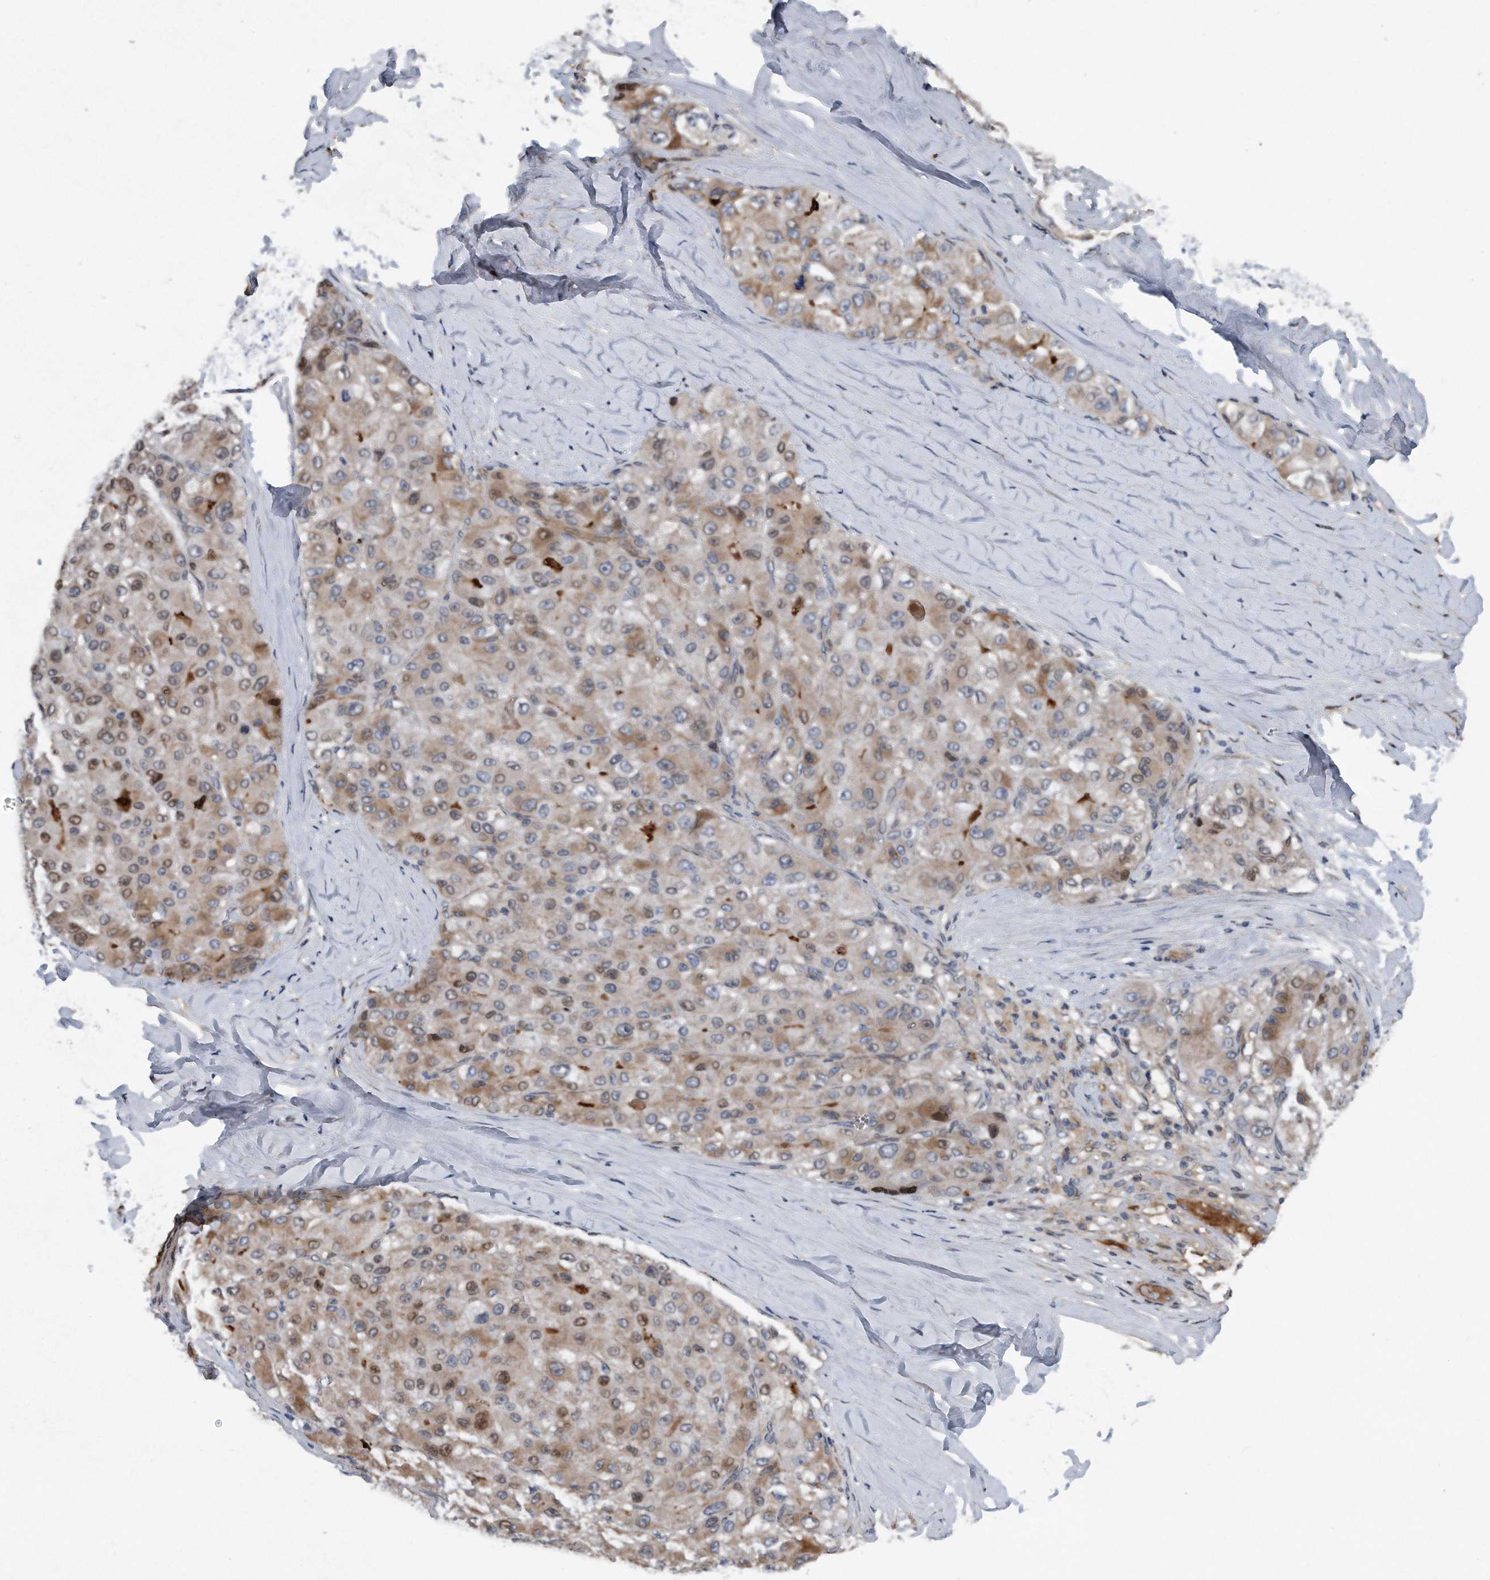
{"staining": {"intensity": "moderate", "quantity": "25%-75%", "location": "cytoplasmic/membranous,nuclear"}, "tissue": "liver cancer", "cell_type": "Tumor cells", "image_type": "cancer", "snomed": [{"axis": "morphology", "description": "Carcinoma, Hepatocellular, NOS"}, {"axis": "topography", "description": "Liver"}], "caption": "Protein expression analysis of human liver cancer reveals moderate cytoplasmic/membranous and nuclear positivity in about 25%-75% of tumor cells. (Stains: DAB in brown, nuclei in blue, Microscopy: brightfield microscopy at high magnification).", "gene": "DST", "patient": {"sex": "male", "age": 80}}